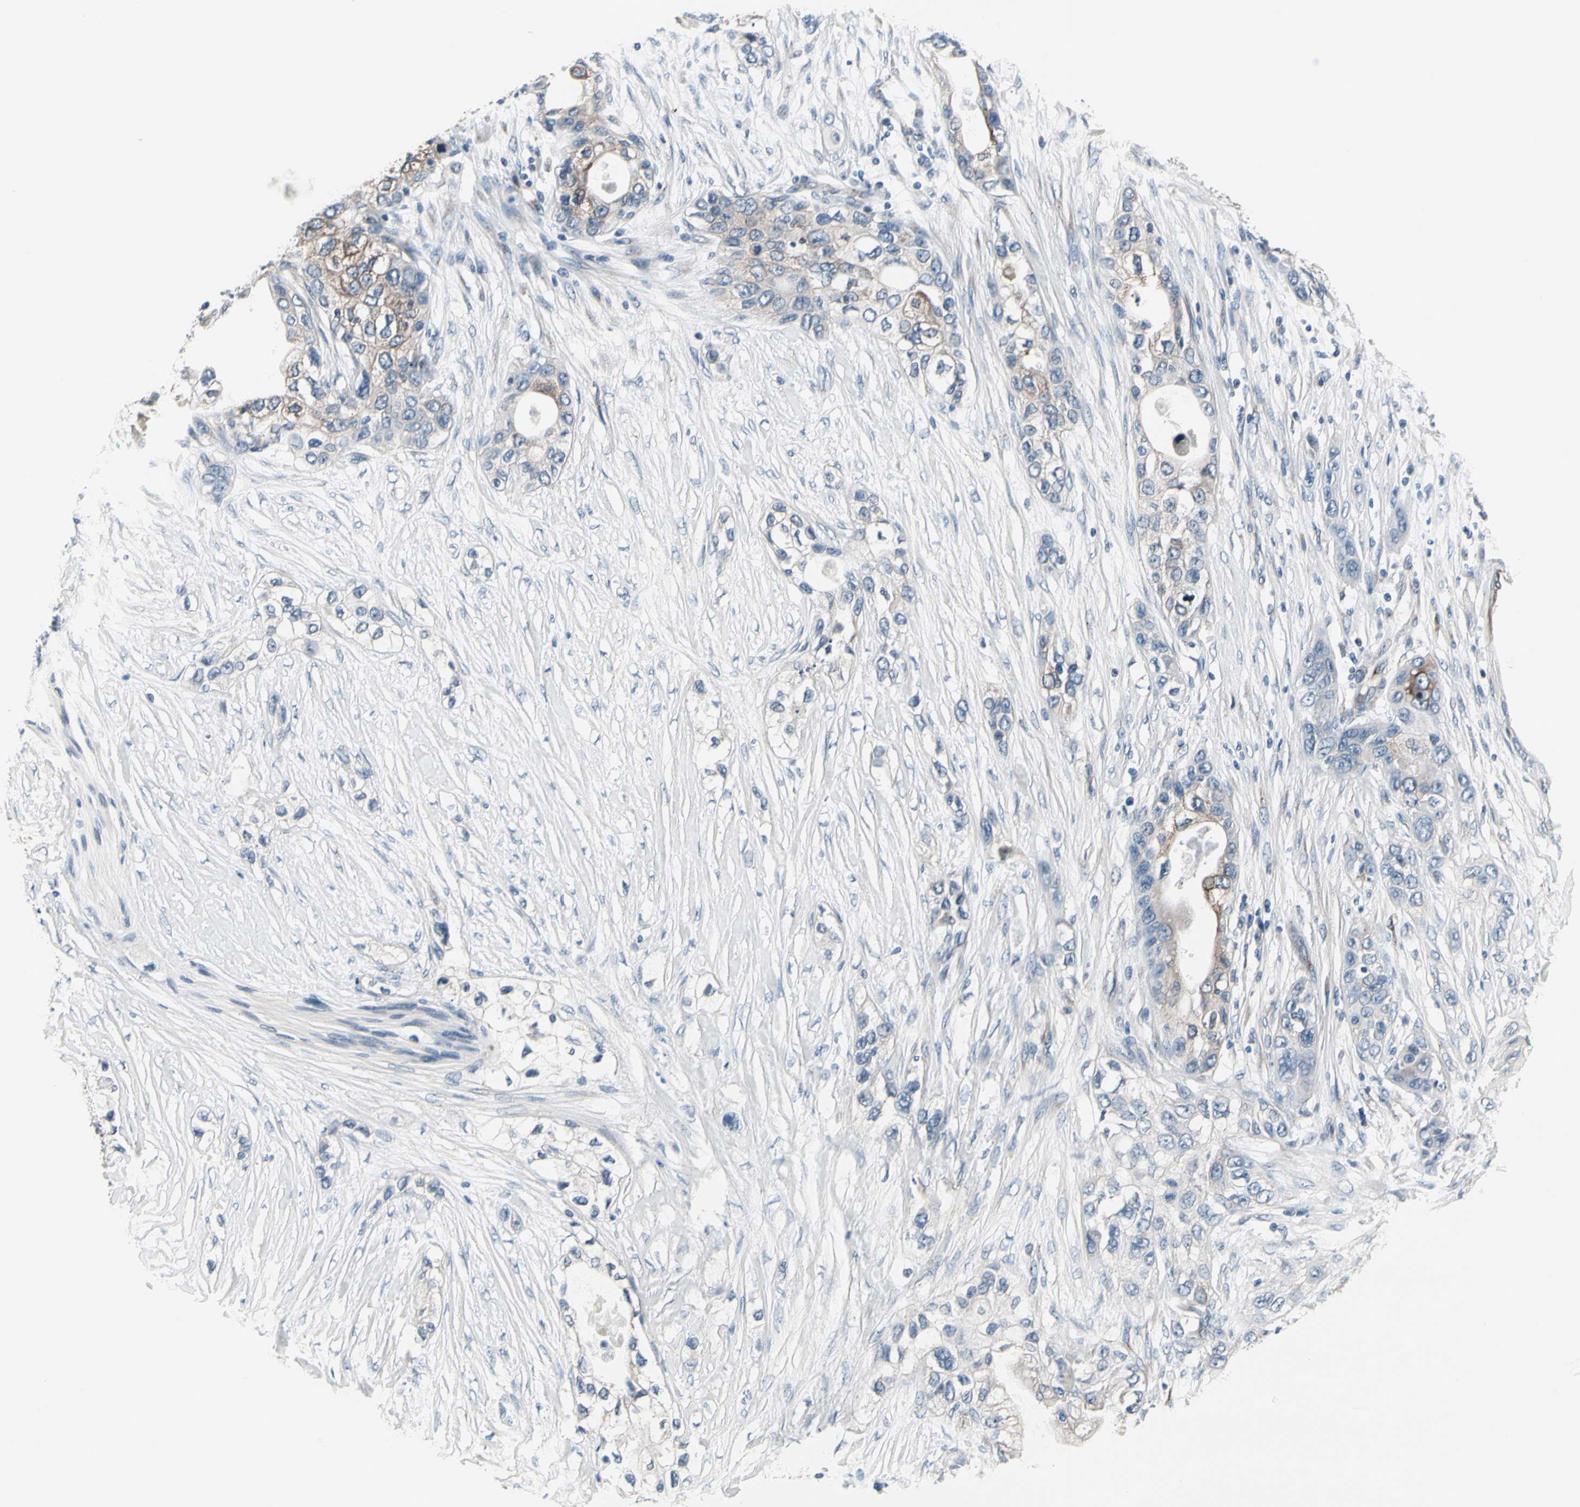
{"staining": {"intensity": "weak", "quantity": "<25%", "location": "cytoplasmic/membranous"}, "tissue": "pancreatic cancer", "cell_type": "Tumor cells", "image_type": "cancer", "snomed": [{"axis": "morphology", "description": "Adenocarcinoma, NOS"}, {"axis": "topography", "description": "Pancreas"}], "caption": "Immunohistochemistry (IHC) image of neoplastic tissue: human pancreatic cancer stained with DAB displays no significant protein staining in tumor cells.", "gene": "PRKAR2B", "patient": {"sex": "female", "age": 70}}